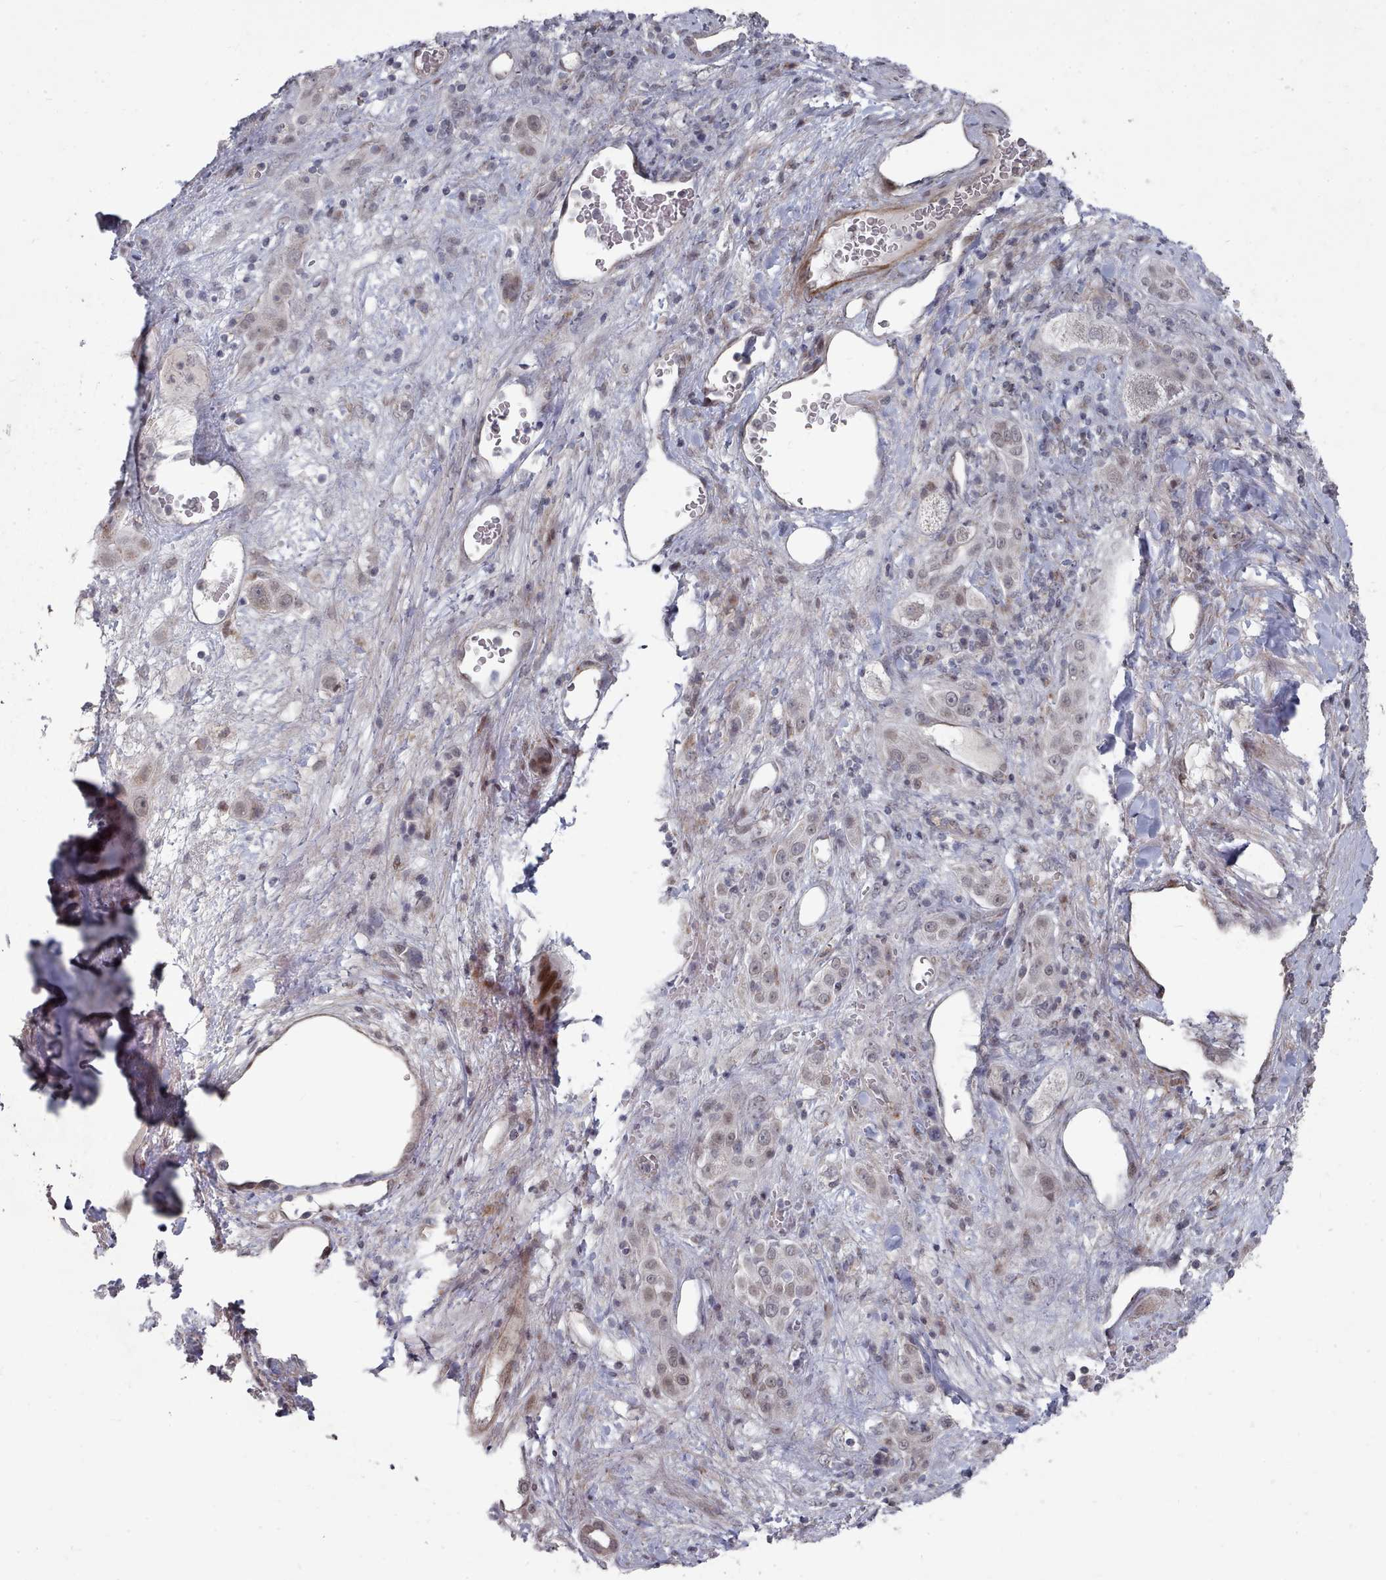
{"staining": {"intensity": "weak", "quantity": "<25%", "location": "nuclear"}, "tissue": "liver cancer", "cell_type": "Tumor cells", "image_type": "cancer", "snomed": [{"axis": "morphology", "description": "Carcinoma, Hepatocellular, NOS"}, {"axis": "topography", "description": "Liver"}], "caption": "Immunohistochemistry of liver cancer (hepatocellular carcinoma) reveals no expression in tumor cells.", "gene": "CPSF4", "patient": {"sex": "female", "age": 73}}